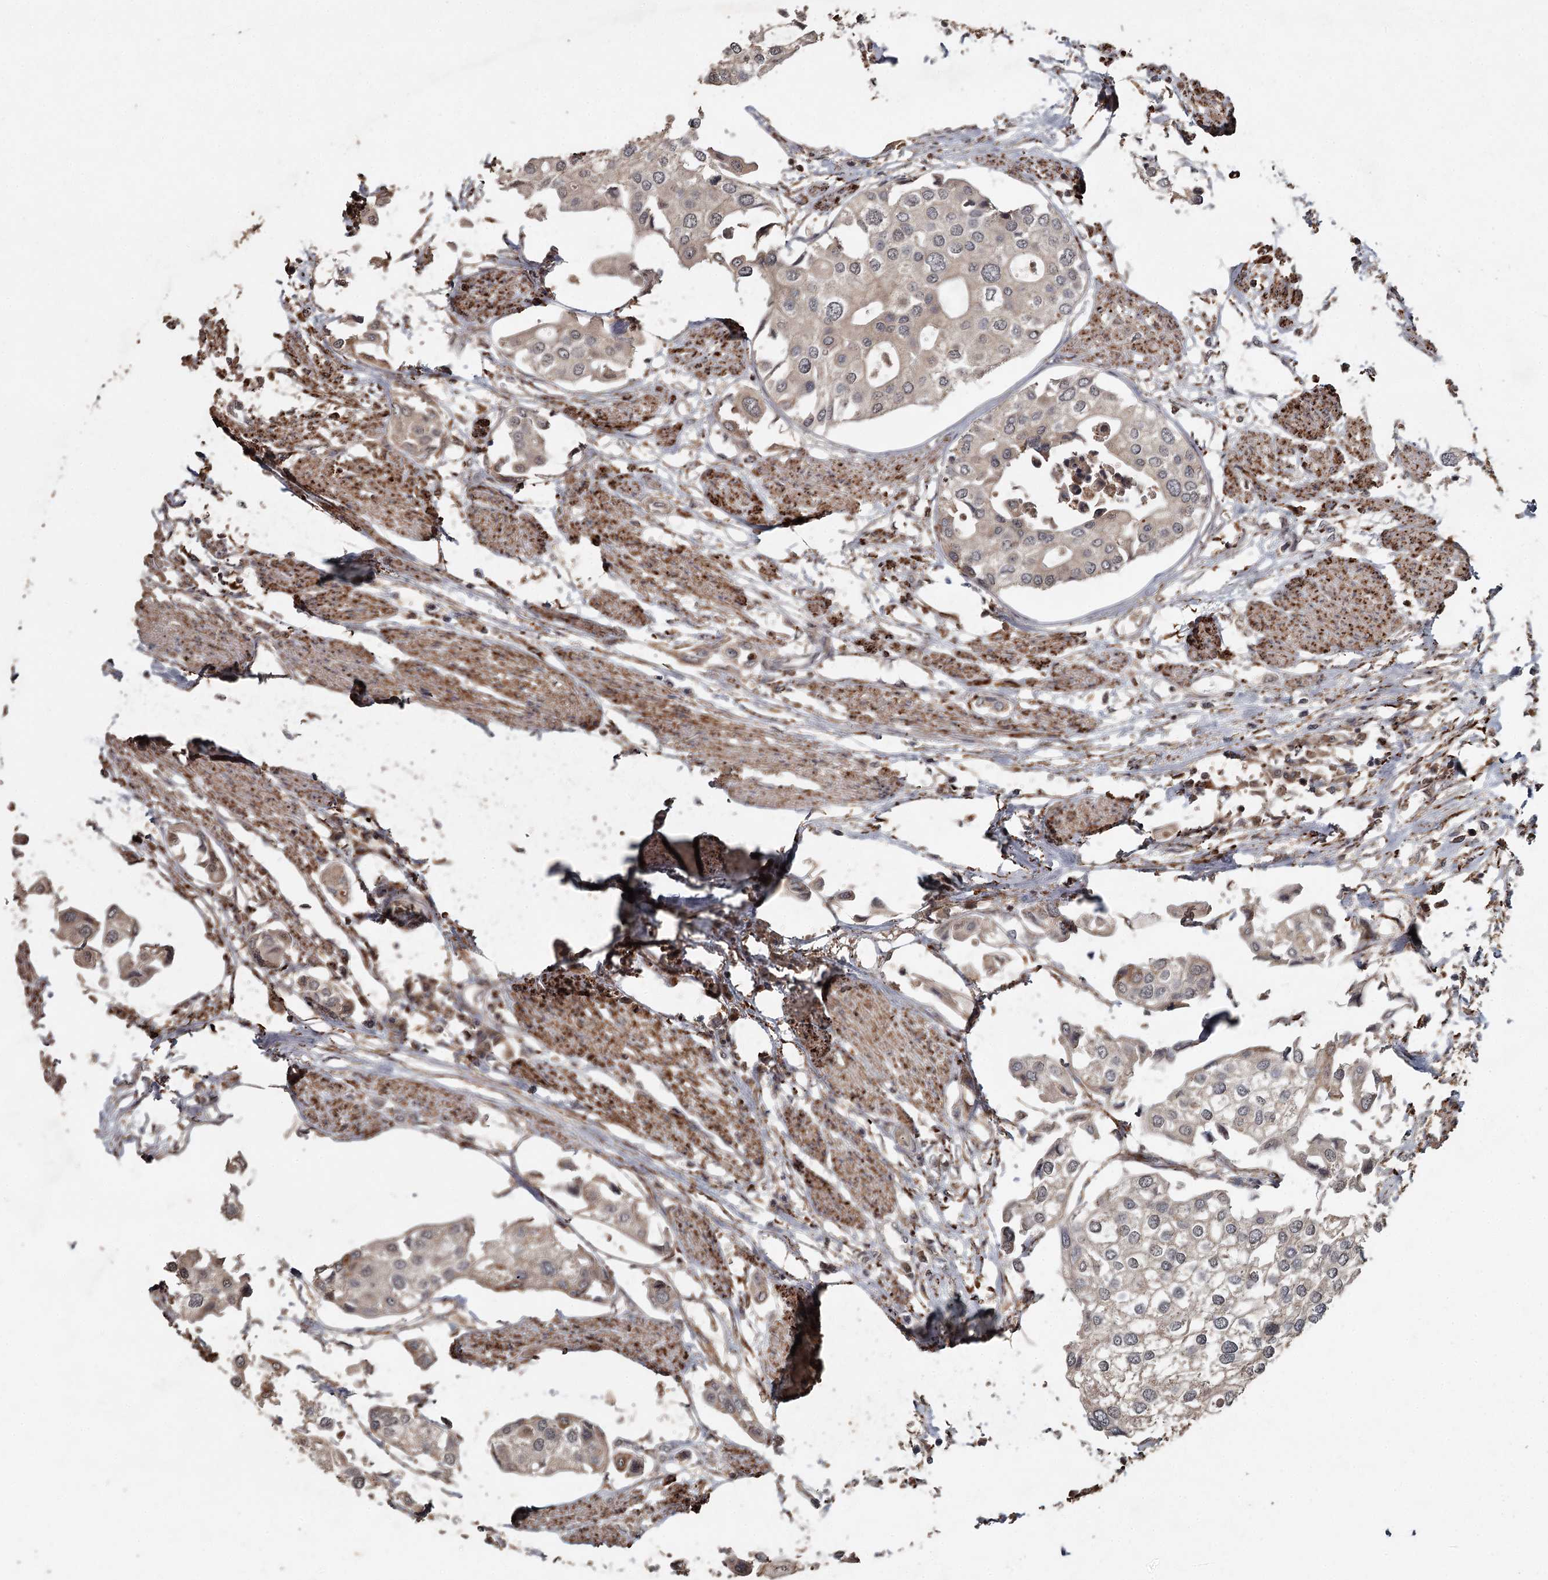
{"staining": {"intensity": "weak", "quantity": "<25%", "location": "cytoplasmic/membranous"}, "tissue": "urothelial cancer", "cell_type": "Tumor cells", "image_type": "cancer", "snomed": [{"axis": "morphology", "description": "Urothelial carcinoma, High grade"}, {"axis": "topography", "description": "Urinary bladder"}], "caption": "Immunohistochemical staining of human urothelial carcinoma (high-grade) displays no significant positivity in tumor cells.", "gene": "FAXC", "patient": {"sex": "male", "age": 64}}